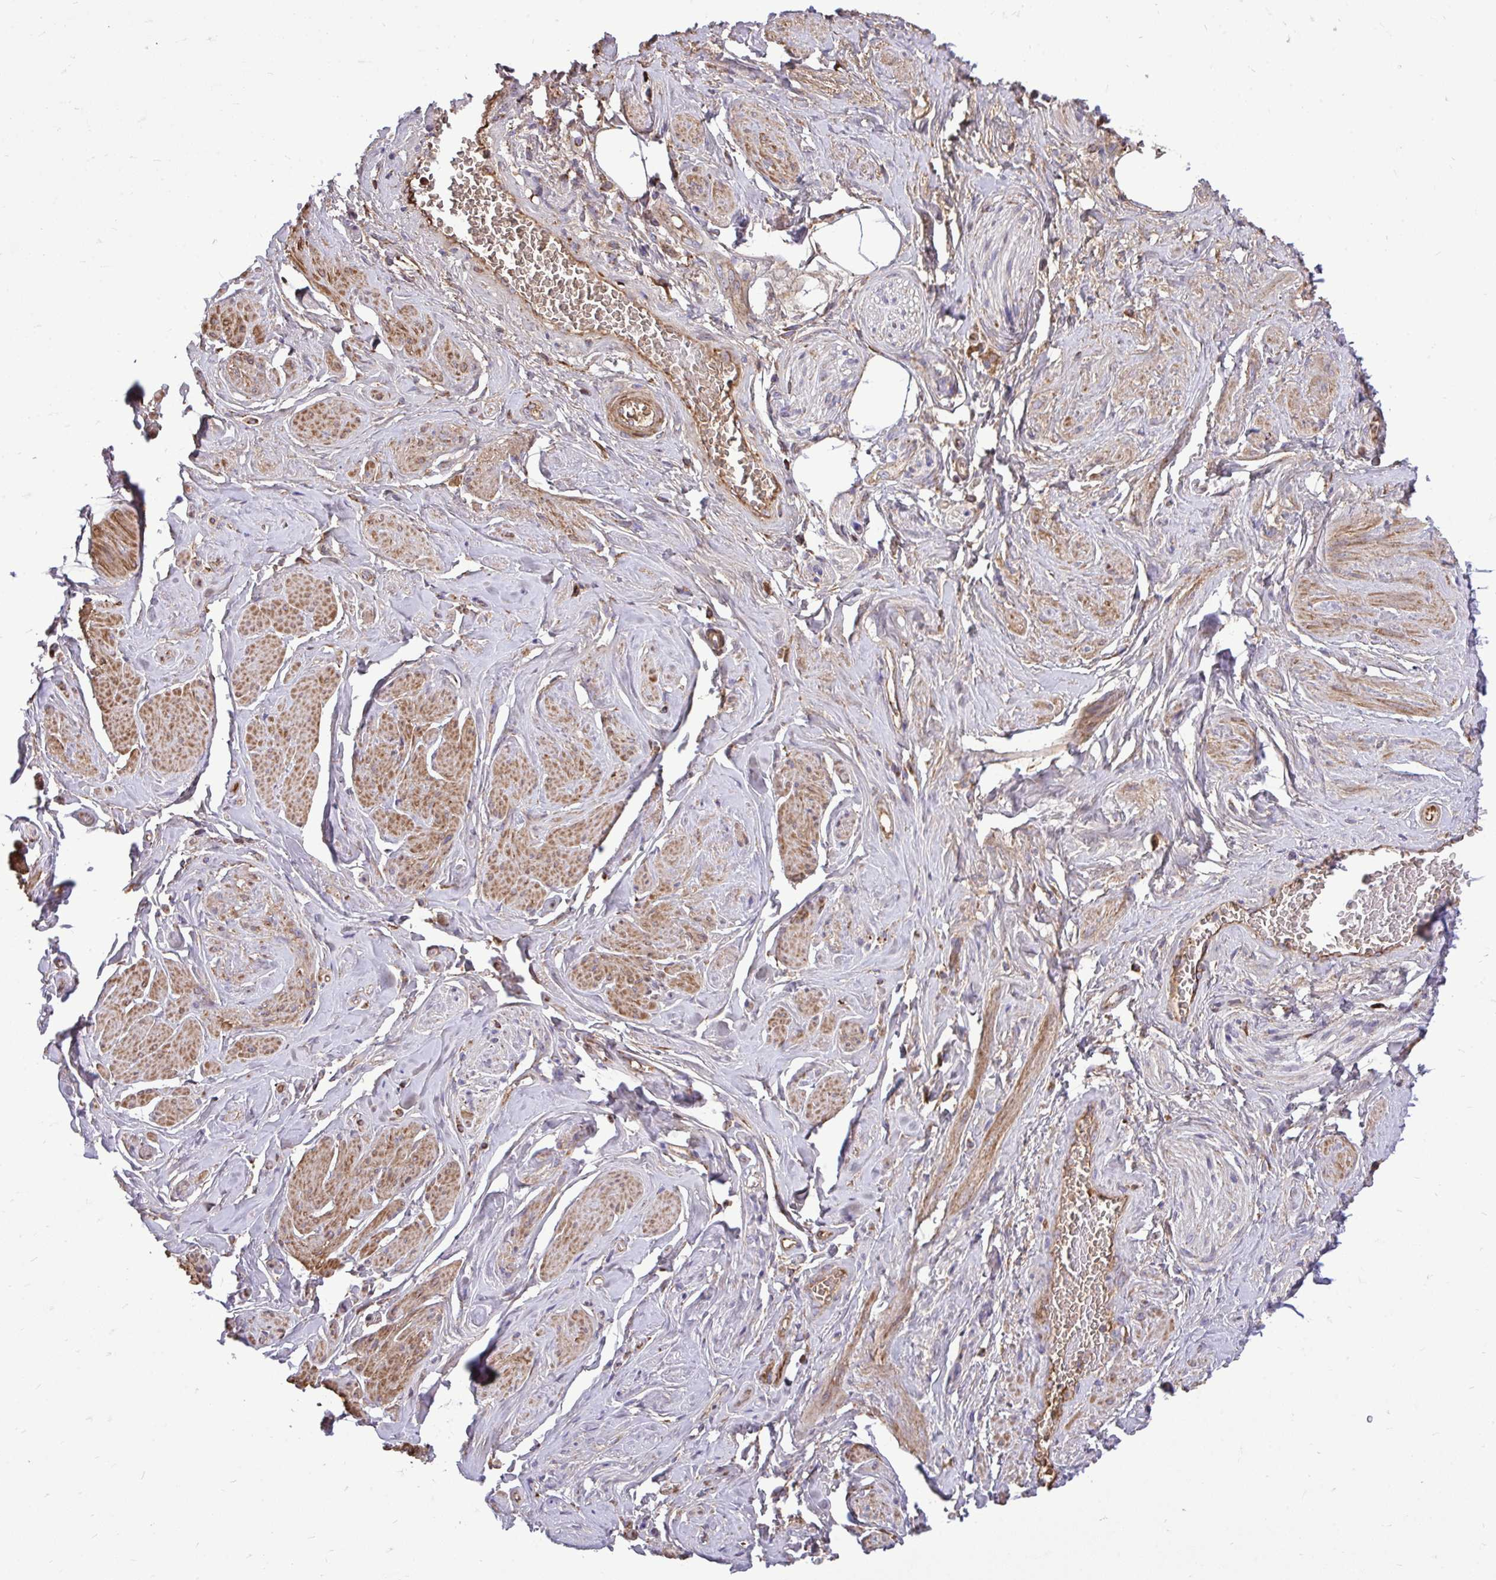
{"staining": {"intensity": "negative", "quantity": "none", "location": "none"}, "tissue": "adipose tissue", "cell_type": "Adipocytes", "image_type": "normal", "snomed": [{"axis": "morphology", "description": "Normal tissue, NOS"}, {"axis": "topography", "description": "Vagina"}, {"axis": "topography", "description": "Peripheral nerve tissue"}], "caption": "Adipocytes show no significant protein expression in benign adipose tissue.", "gene": "ATP13A2", "patient": {"sex": "female", "age": 71}}